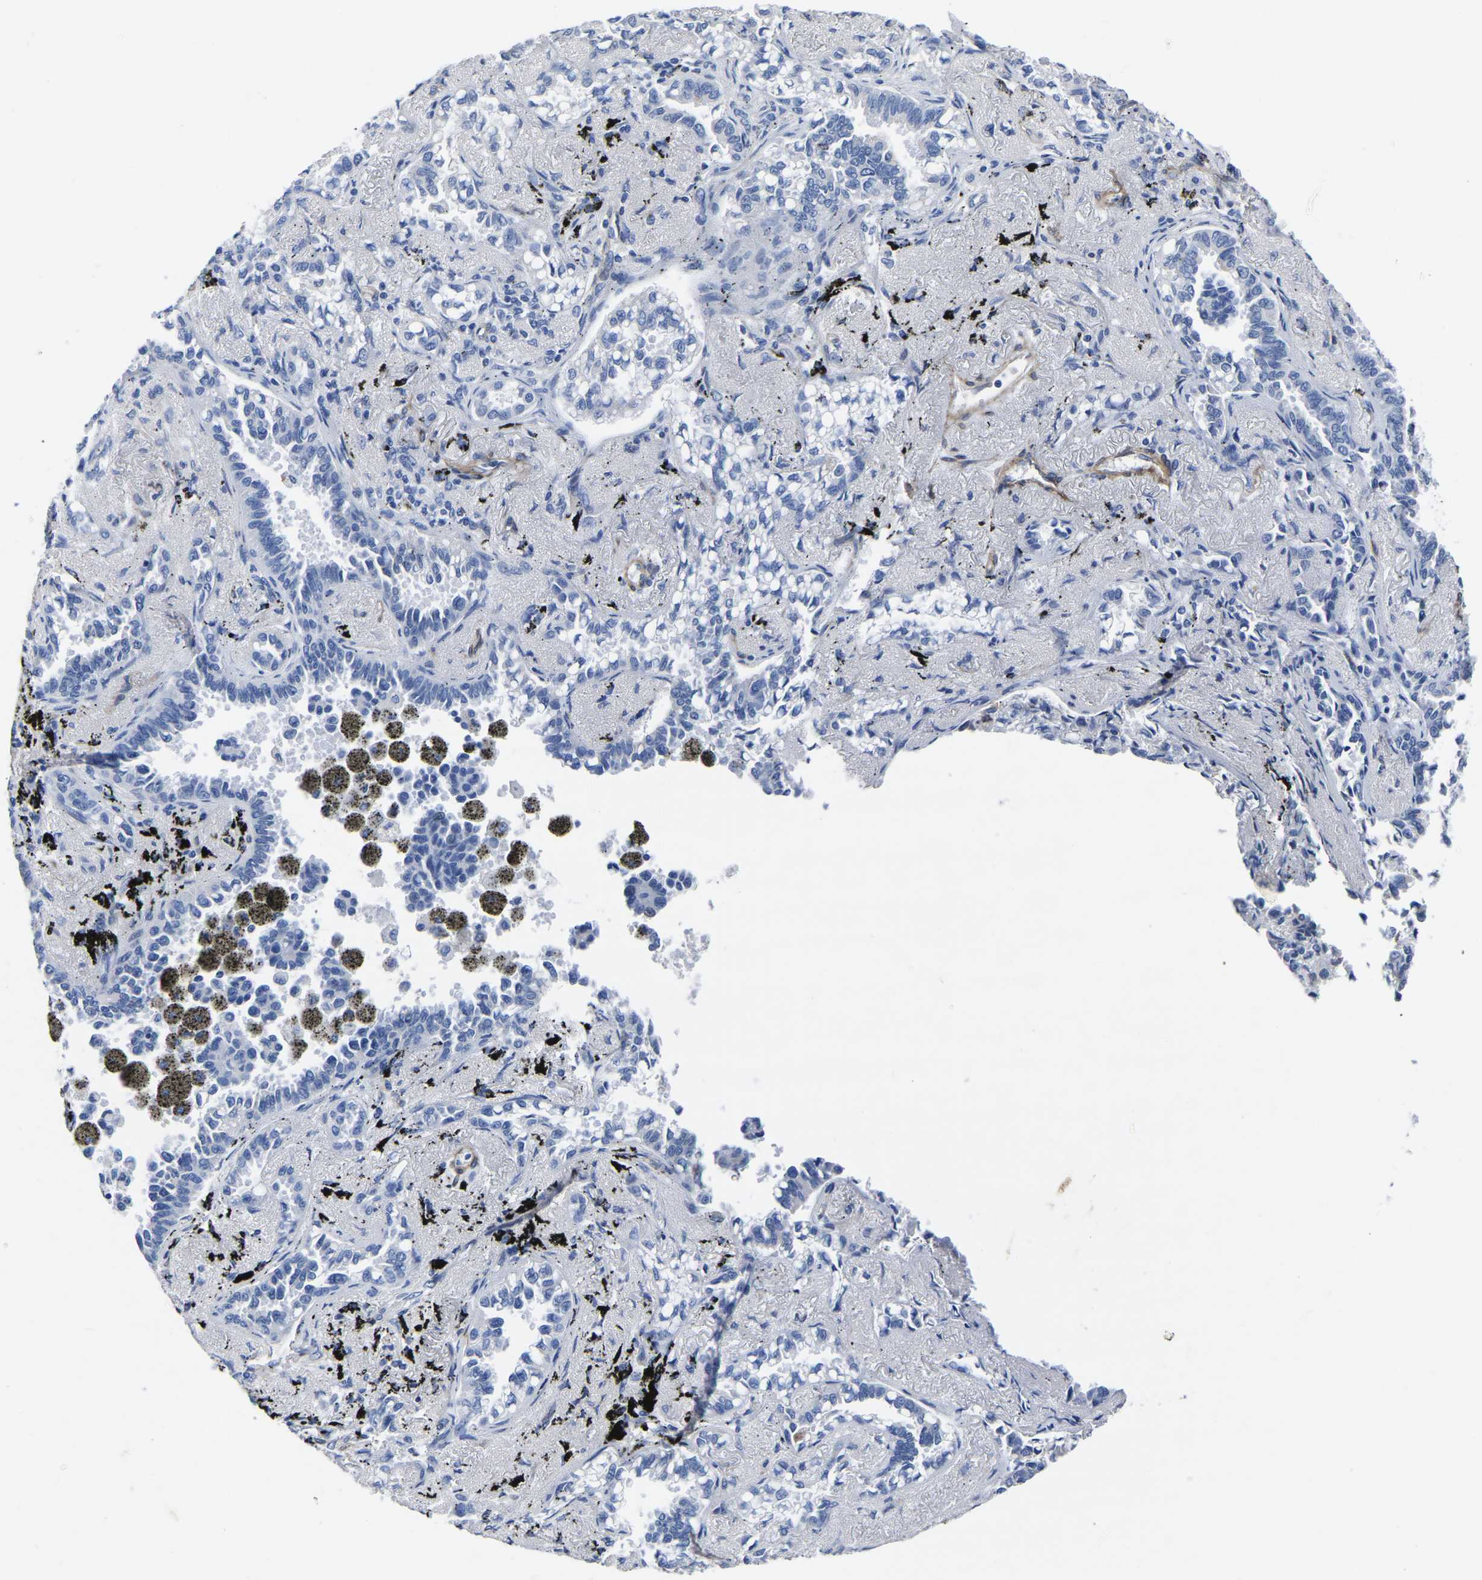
{"staining": {"intensity": "negative", "quantity": "none", "location": "none"}, "tissue": "lung cancer", "cell_type": "Tumor cells", "image_type": "cancer", "snomed": [{"axis": "morphology", "description": "Adenocarcinoma, NOS"}, {"axis": "topography", "description": "Lung"}], "caption": "DAB (3,3'-diaminobenzidine) immunohistochemical staining of human lung adenocarcinoma shows no significant staining in tumor cells.", "gene": "SLC45A3", "patient": {"sex": "male", "age": 59}}